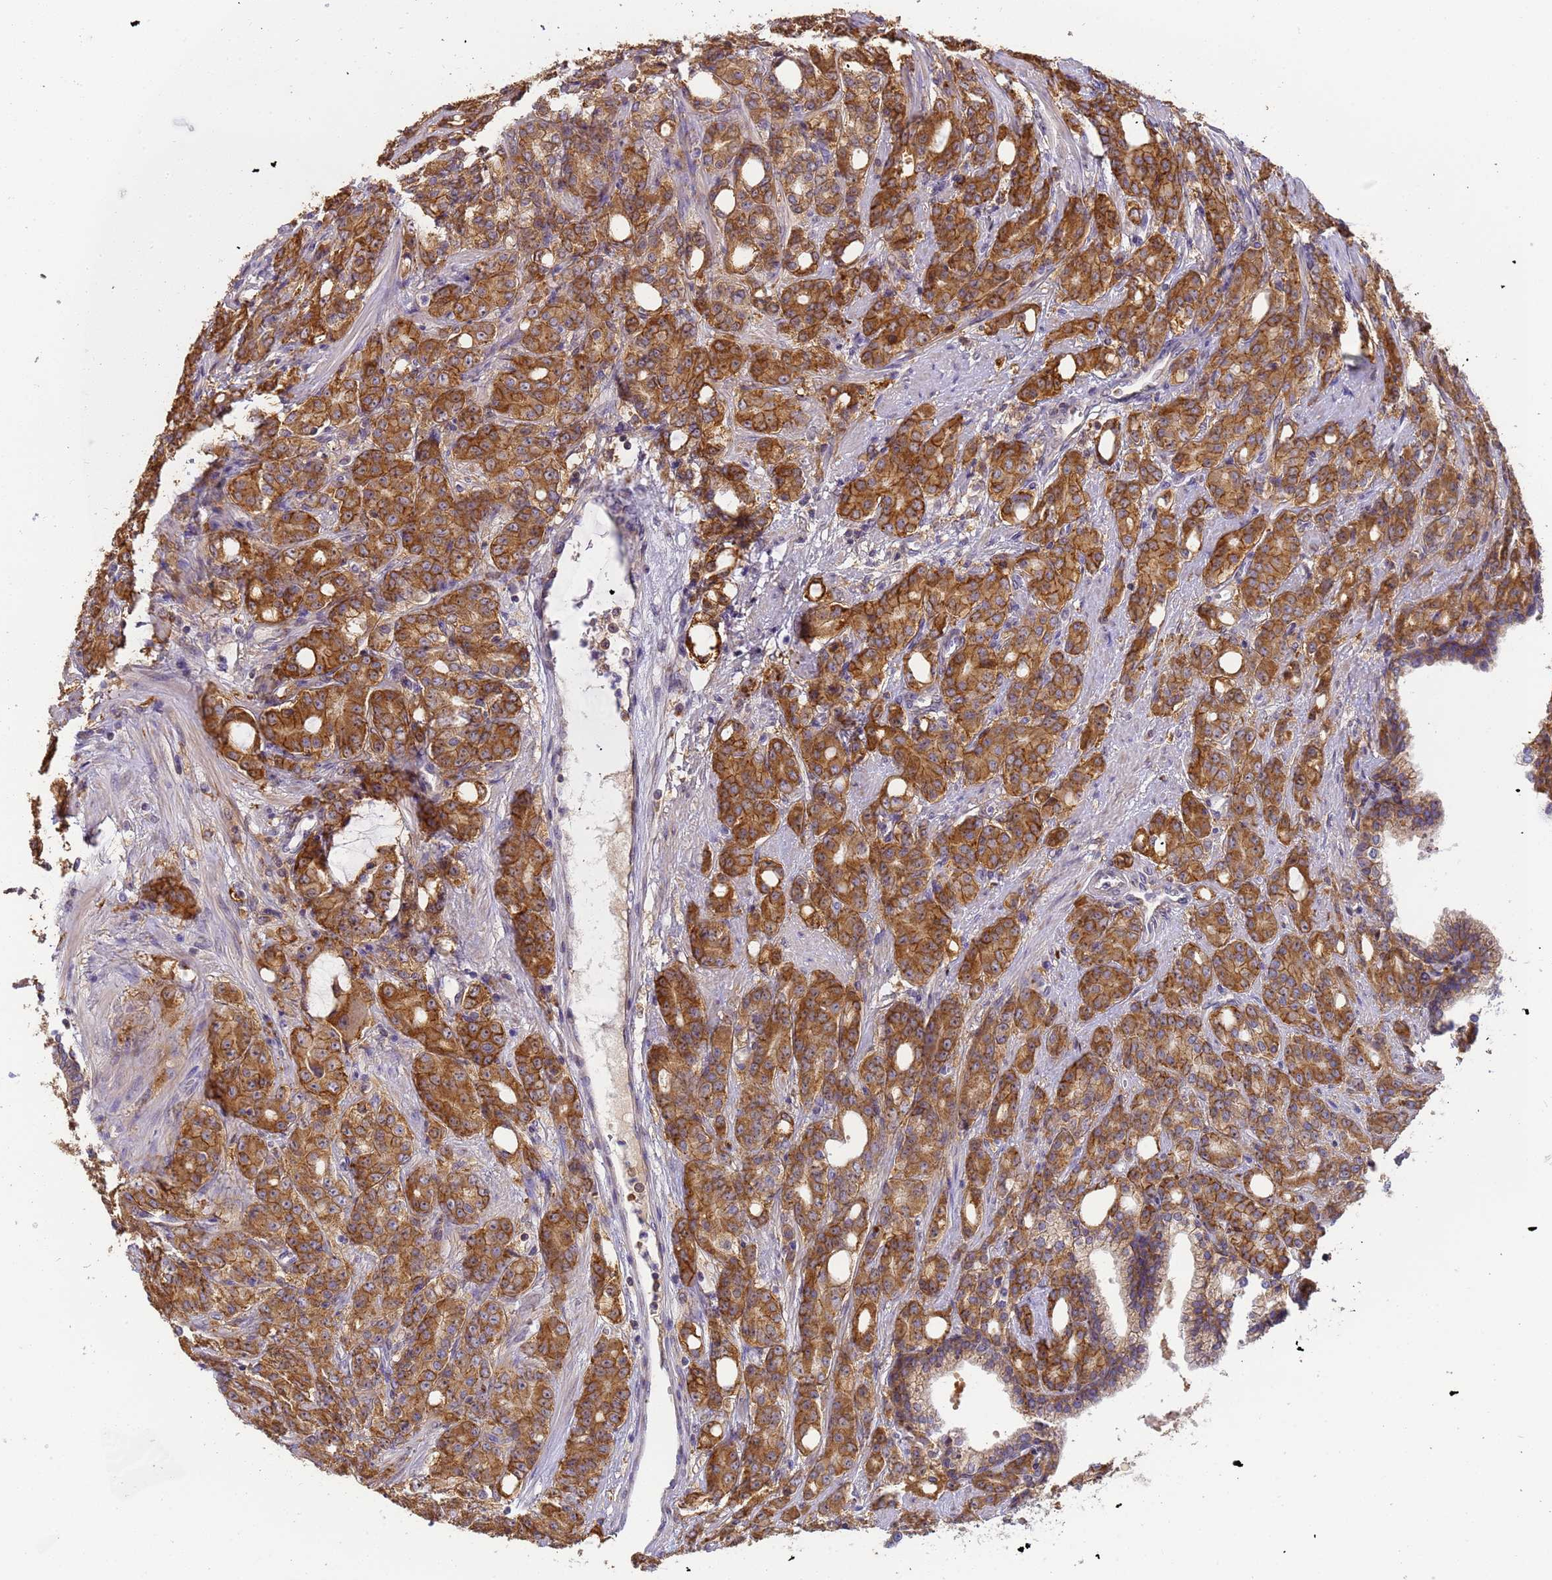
{"staining": {"intensity": "strong", "quantity": ">75%", "location": "cytoplasmic/membranous"}, "tissue": "prostate cancer", "cell_type": "Tumor cells", "image_type": "cancer", "snomed": [{"axis": "morphology", "description": "Adenocarcinoma, High grade"}, {"axis": "topography", "description": "Prostate"}], "caption": "A high-resolution image shows immunohistochemistry (IHC) staining of prostate cancer (high-grade adenocarcinoma), which shows strong cytoplasmic/membranous staining in approximately >75% of tumor cells.", "gene": "M6PR", "patient": {"sex": "male", "age": 62}}